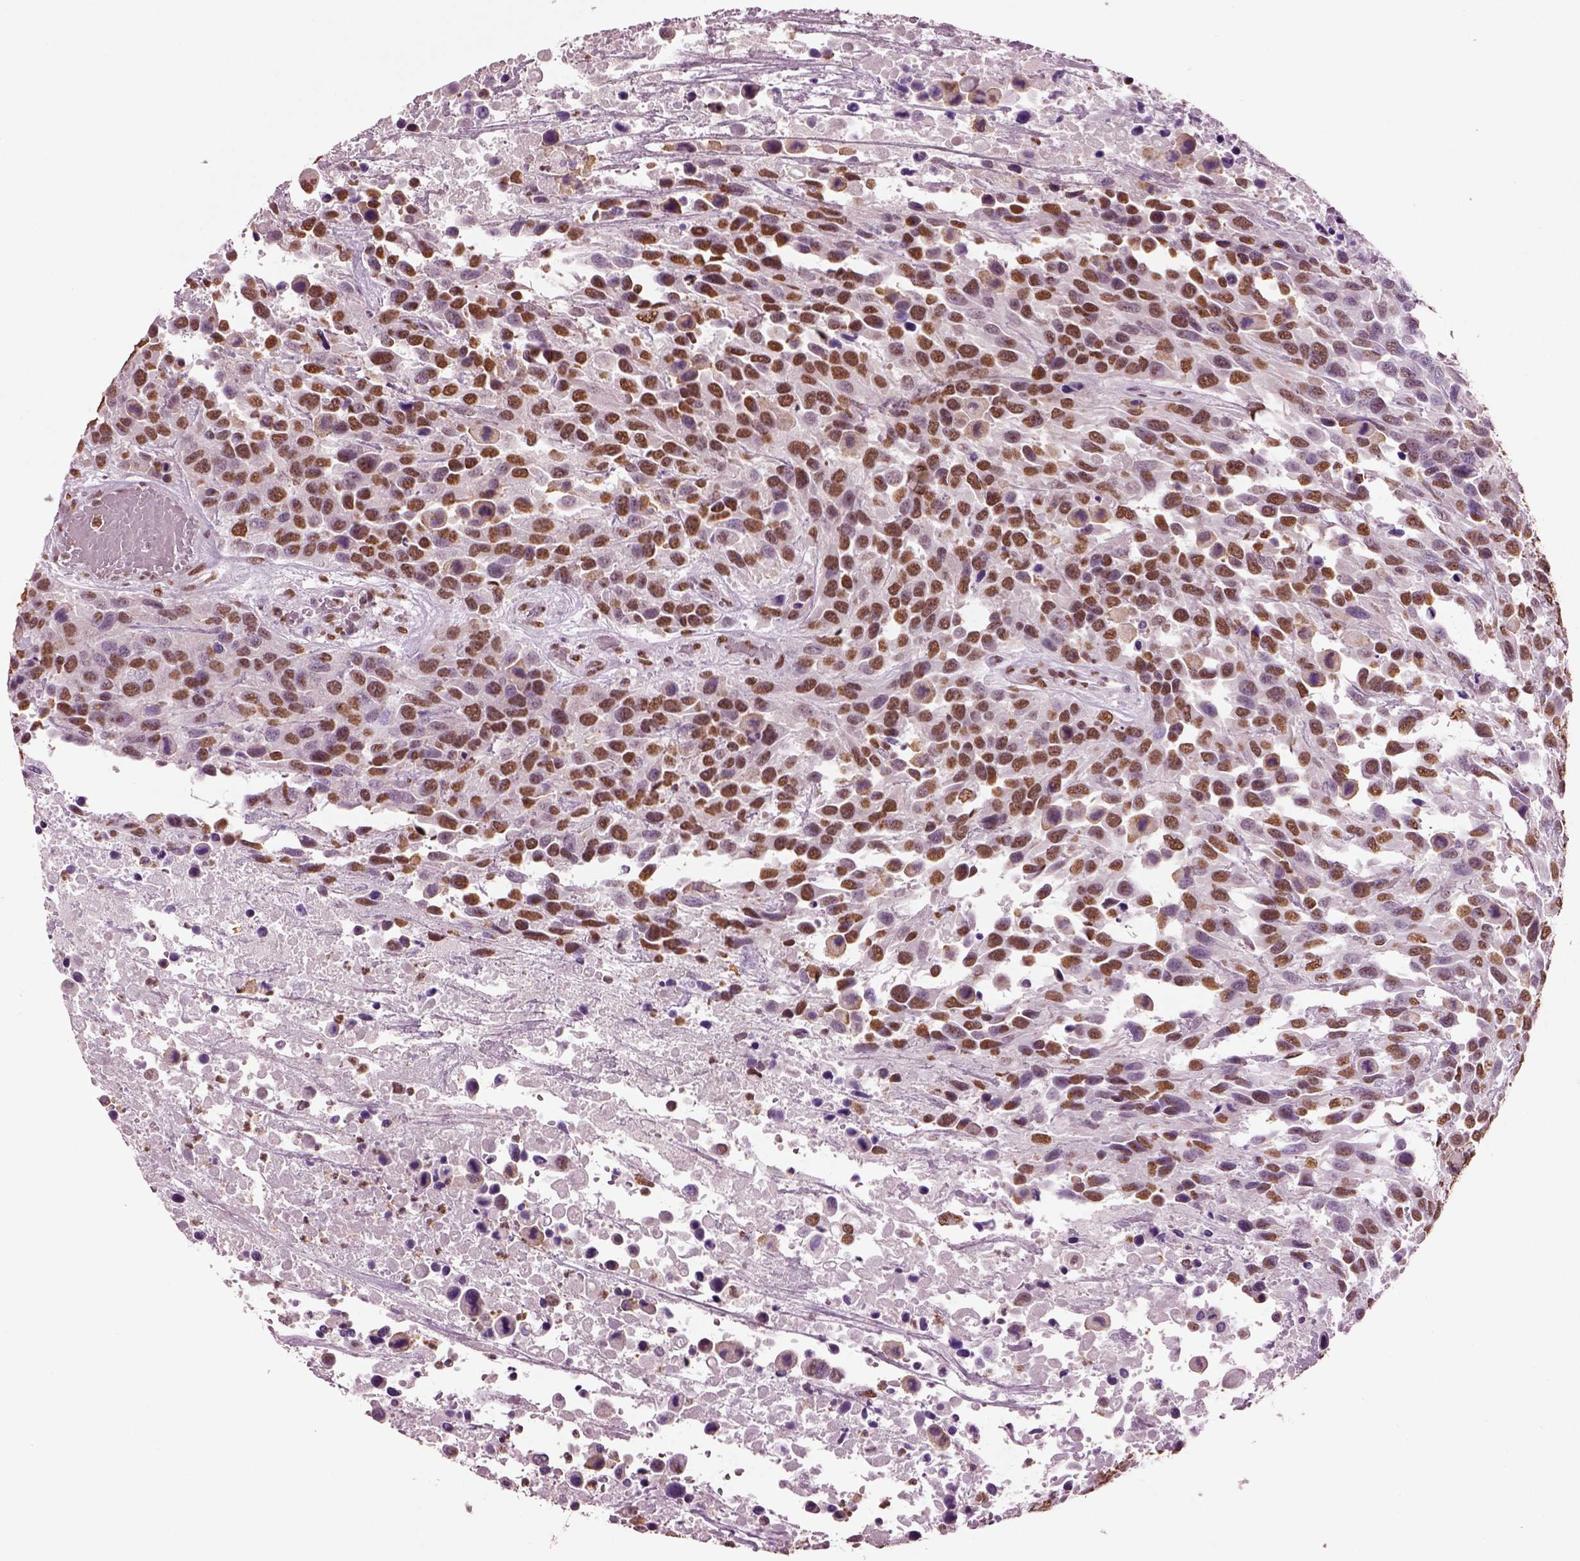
{"staining": {"intensity": "moderate", "quantity": ">75%", "location": "nuclear"}, "tissue": "urothelial cancer", "cell_type": "Tumor cells", "image_type": "cancer", "snomed": [{"axis": "morphology", "description": "Urothelial carcinoma, High grade"}, {"axis": "topography", "description": "Urinary bladder"}], "caption": "High-grade urothelial carcinoma stained for a protein (brown) shows moderate nuclear positive expression in about >75% of tumor cells.", "gene": "DDX3X", "patient": {"sex": "female", "age": 70}}